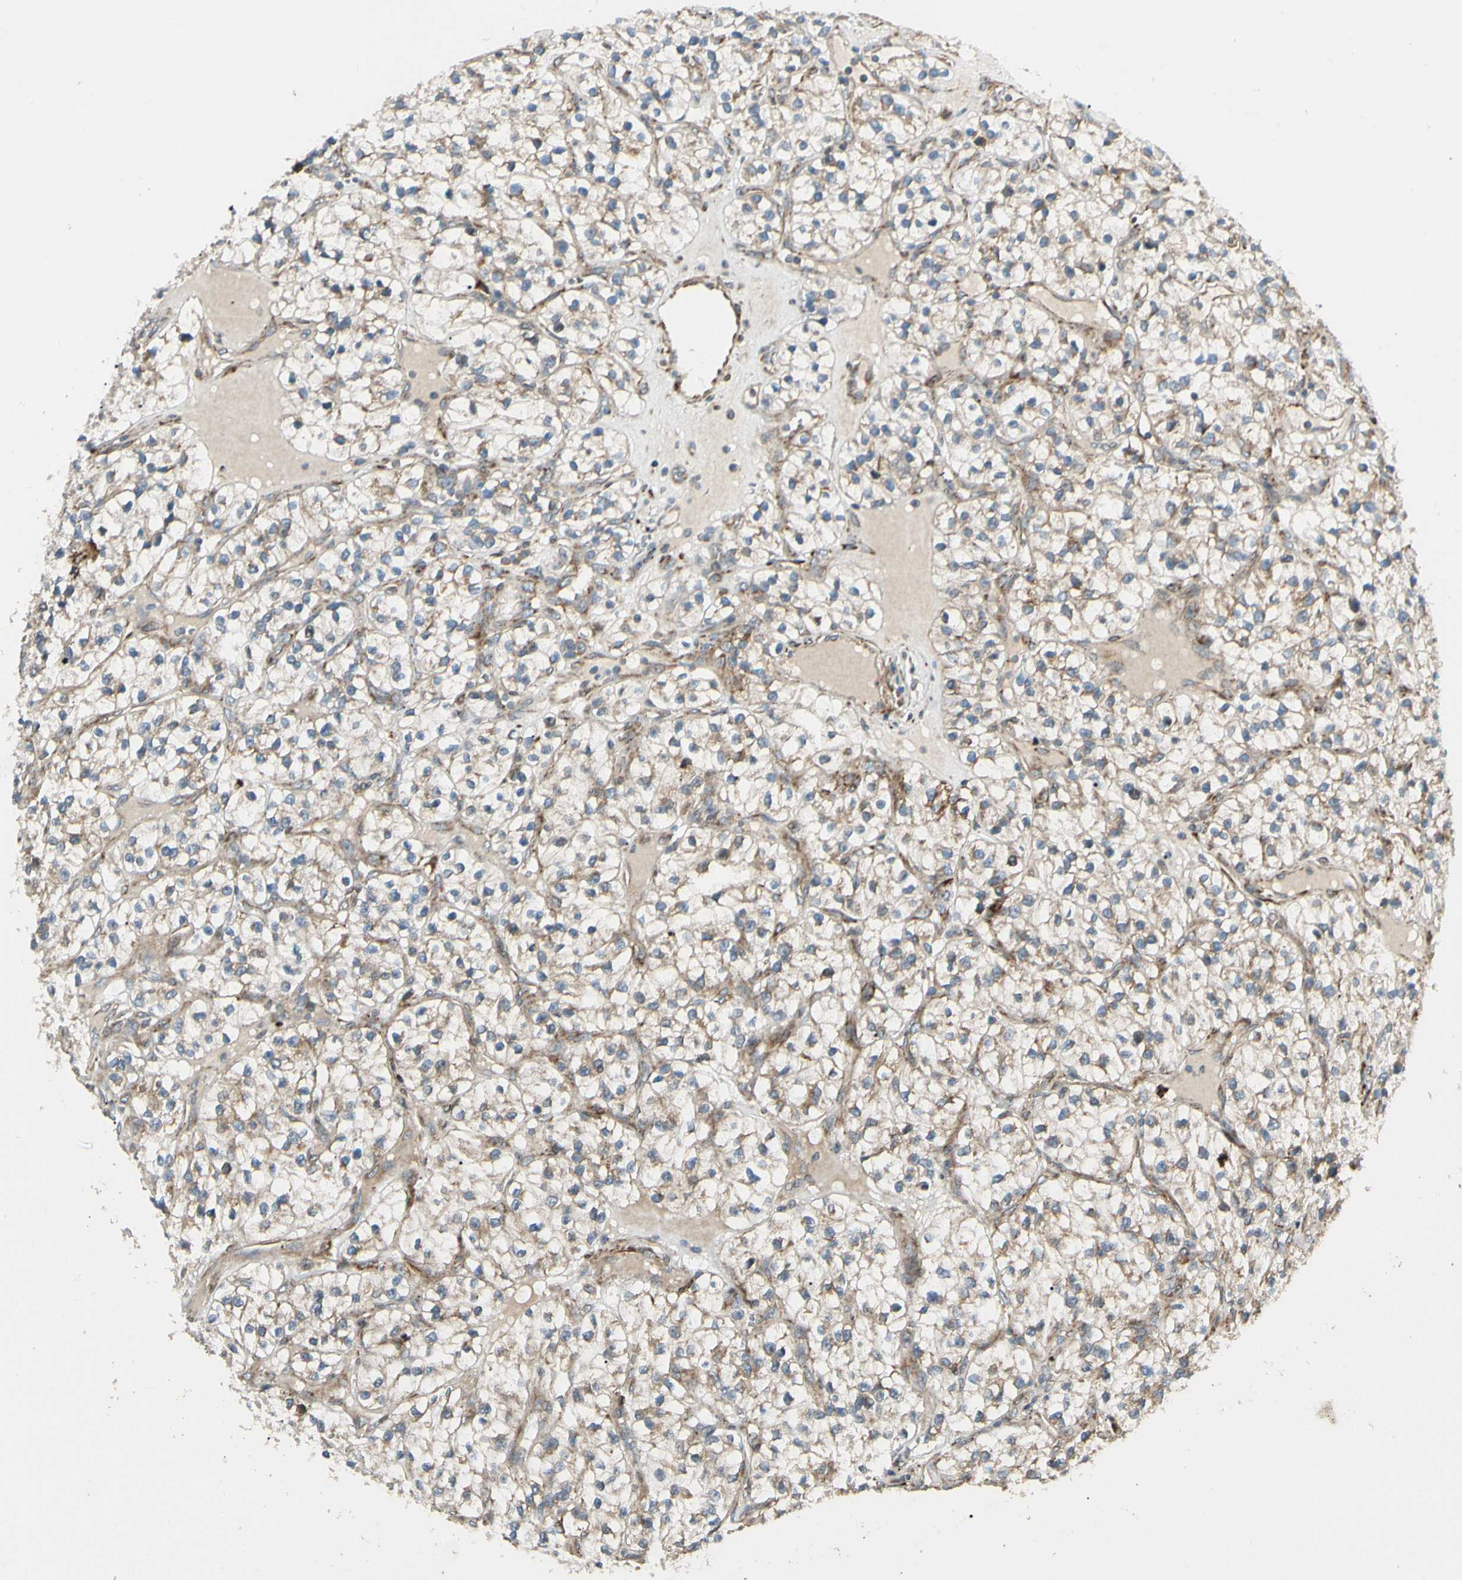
{"staining": {"intensity": "weak", "quantity": ">75%", "location": "cytoplasmic/membranous"}, "tissue": "renal cancer", "cell_type": "Tumor cells", "image_type": "cancer", "snomed": [{"axis": "morphology", "description": "Adenocarcinoma, NOS"}, {"axis": "topography", "description": "Kidney"}], "caption": "Immunohistochemical staining of adenocarcinoma (renal) reveals low levels of weak cytoplasmic/membranous staining in approximately >75% of tumor cells. Immunohistochemistry (ihc) stains the protein of interest in brown and the nuclei are stained blue.", "gene": "MRPL9", "patient": {"sex": "female", "age": 57}}